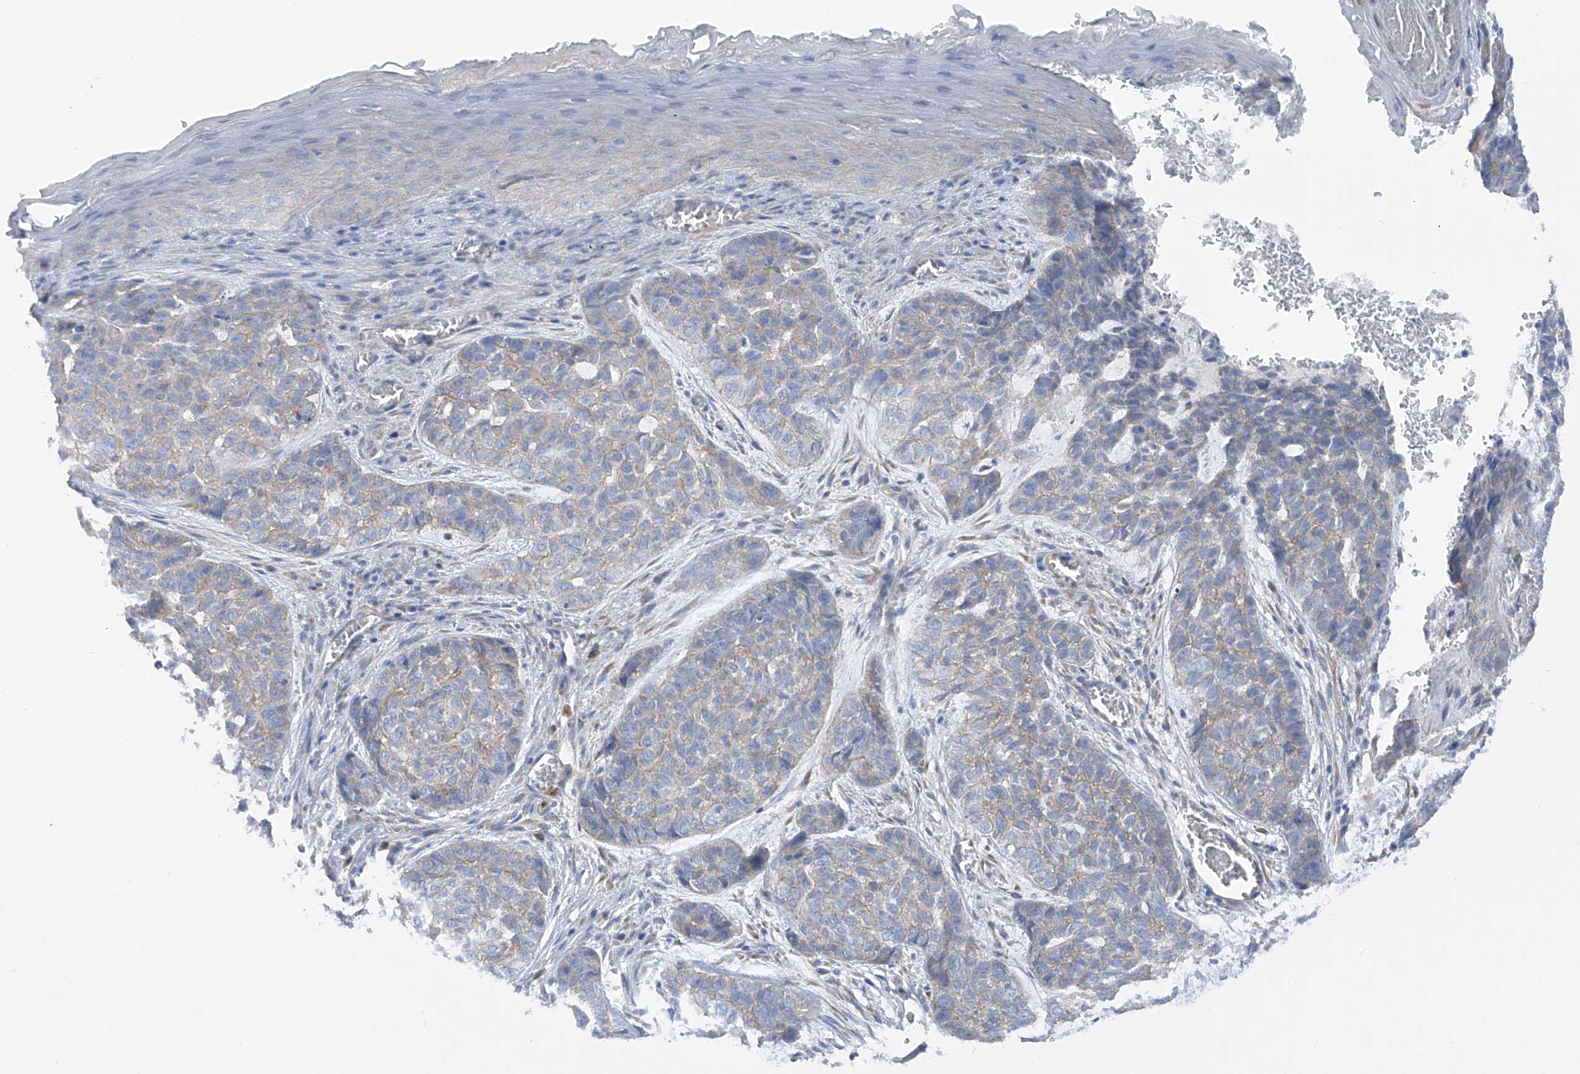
{"staining": {"intensity": "negative", "quantity": "none", "location": "none"}, "tissue": "skin cancer", "cell_type": "Tumor cells", "image_type": "cancer", "snomed": [{"axis": "morphology", "description": "Basal cell carcinoma"}, {"axis": "topography", "description": "Skin"}], "caption": "DAB immunohistochemical staining of human skin cancer displays no significant staining in tumor cells.", "gene": "LCA5", "patient": {"sex": "female", "age": 64}}